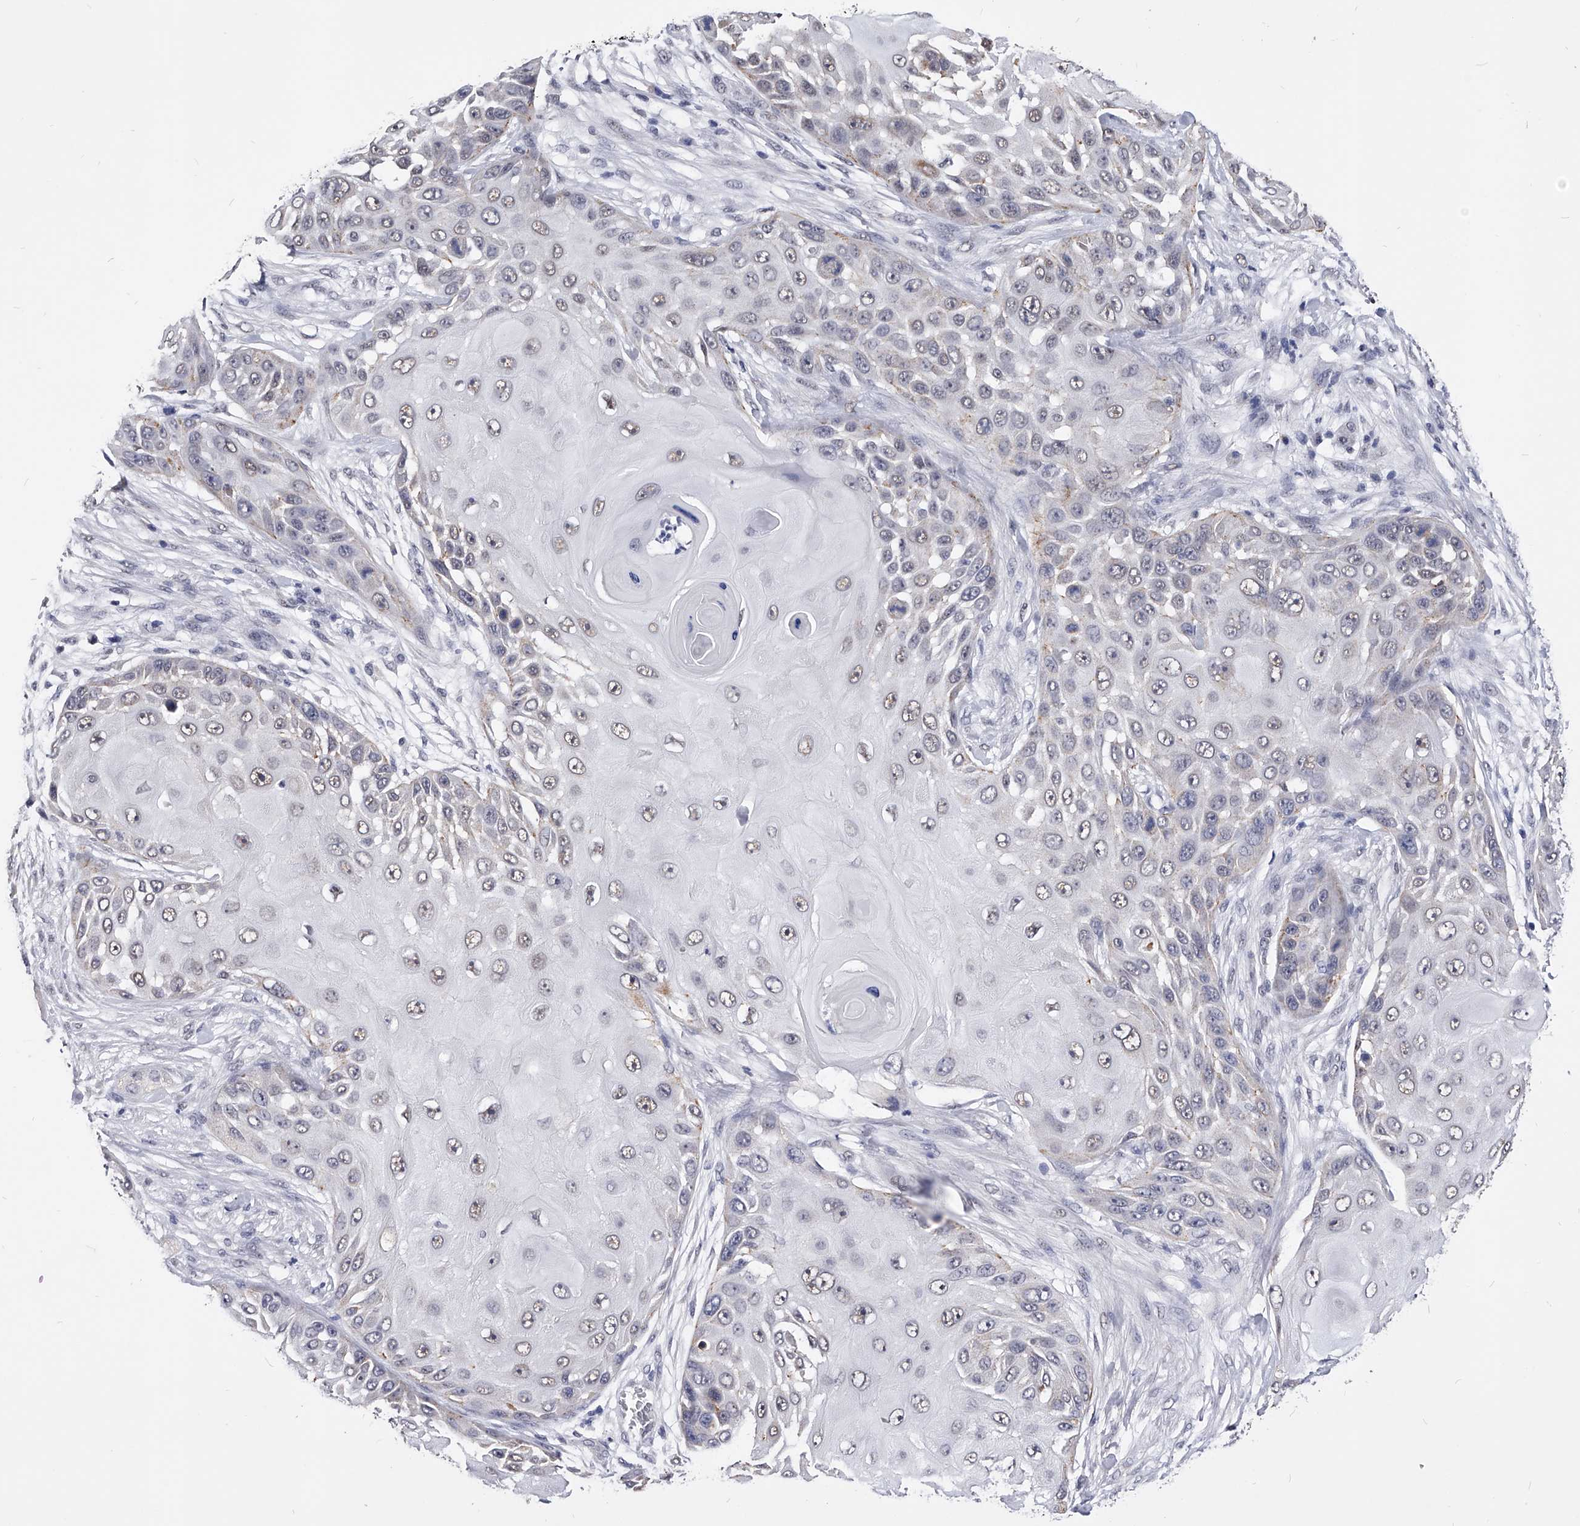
{"staining": {"intensity": "negative", "quantity": "none", "location": "none"}, "tissue": "skin cancer", "cell_type": "Tumor cells", "image_type": "cancer", "snomed": [{"axis": "morphology", "description": "Squamous cell carcinoma, NOS"}, {"axis": "topography", "description": "Skin"}], "caption": "Immunohistochemistry (IHC) of human skin squamous cell carcinoma shows no staining in tumor cells.", "gene": "ZNF529", "patient": {"sex": "female", "age": 44}}